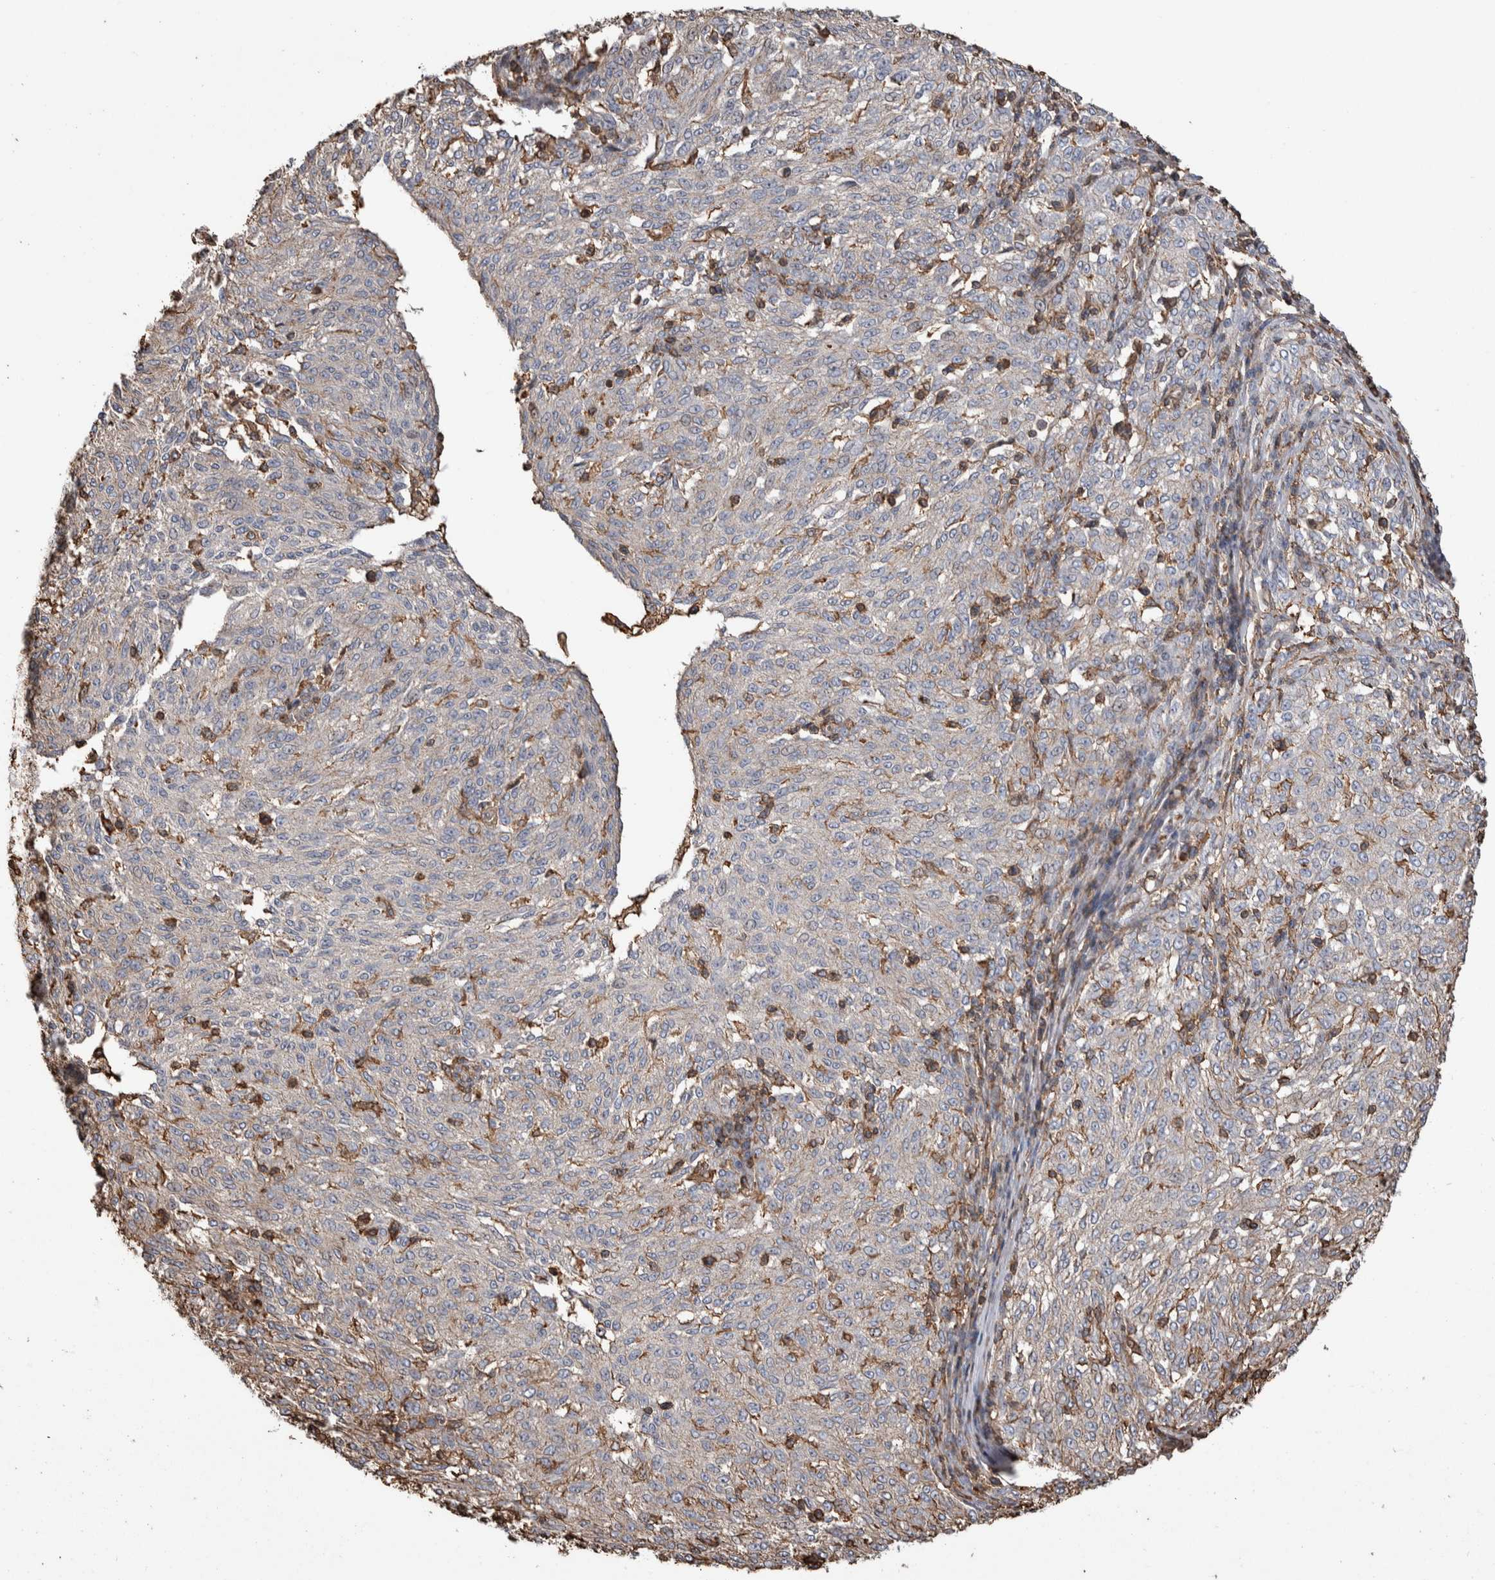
{"staining": {"intensity": "negative", "quantity": "none", "location": "none"}, "tissue": "melanoma", "cell_type": "Tumor cells", "image_type": "cancer", "snomed": [{"axis": "morphology", "description": "Malignant melanoma, NOS"}, {"axis": "topography", "description": "Skin"}], "caption": "A histopathology image of melanoma stained for a protein reveals no brown staining in tumor cells. The staining is performed using DAB (3,3'-diaminobenzidine) brown chromogen with nuclei counter-stained in using hematoxylin.", "gene": "ENPP2", "patient": {"sex": "female", "age": 72}}